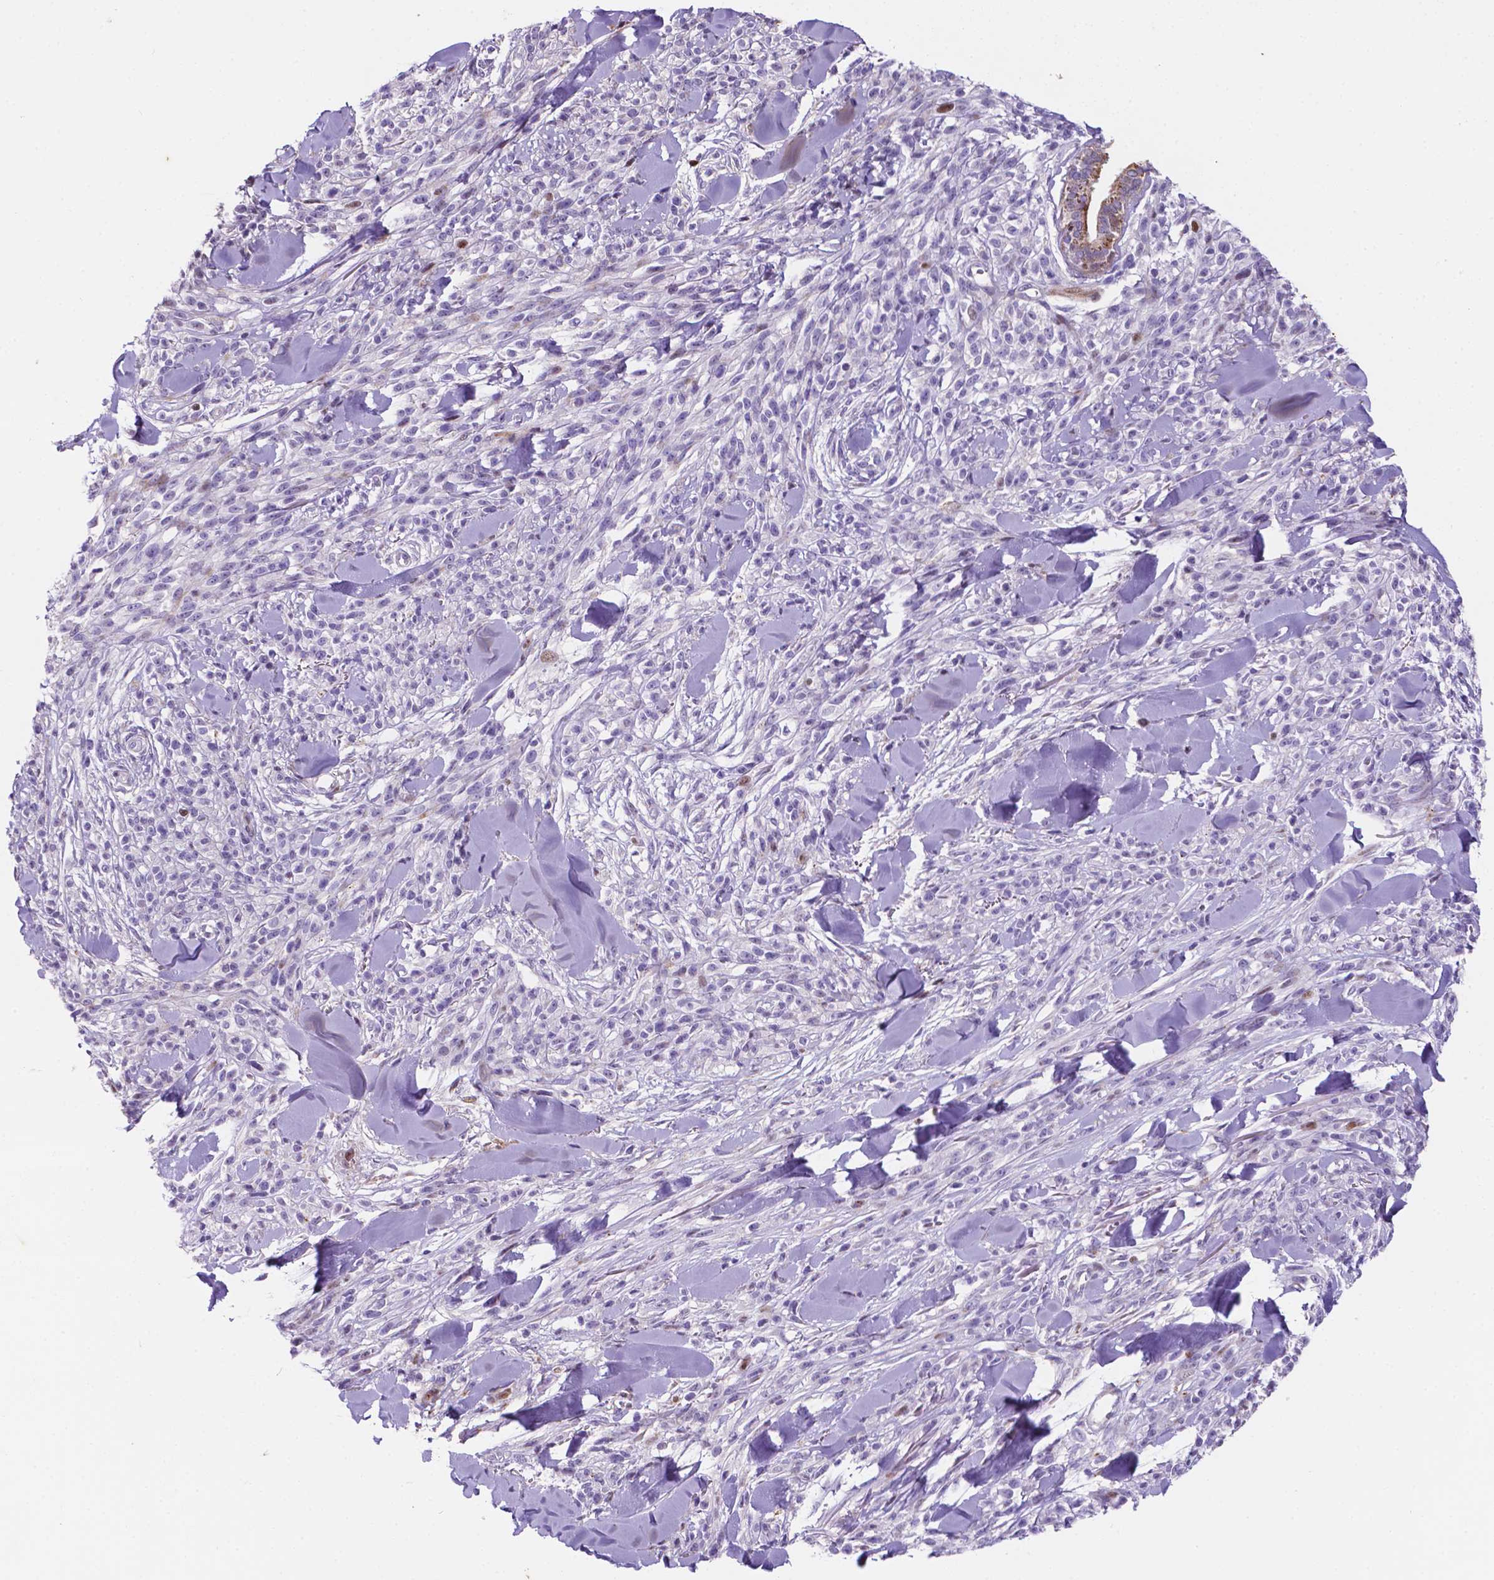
{"staining": {"intensity": "negative", "quantity": "none", "location": "none"}, "tissue": "melanoma", "cell_type": "Tumor cells", "image_type": "cancer", "snomed": [{"axis": "morphology", "description": "Malignant melanoma, NOS"}, {"axis": "topography", "description": "Skin"}, {"axis": "topography", "description": "Skin of trunk"}], "caption": "DAB (3,3'-diaminobenzidine) immunohistochemical staining of melanoma exhibits no significant positivity in tumor cells.", "gene": "TM4SF20", "patient": {"sex": "male", "age": 74}}